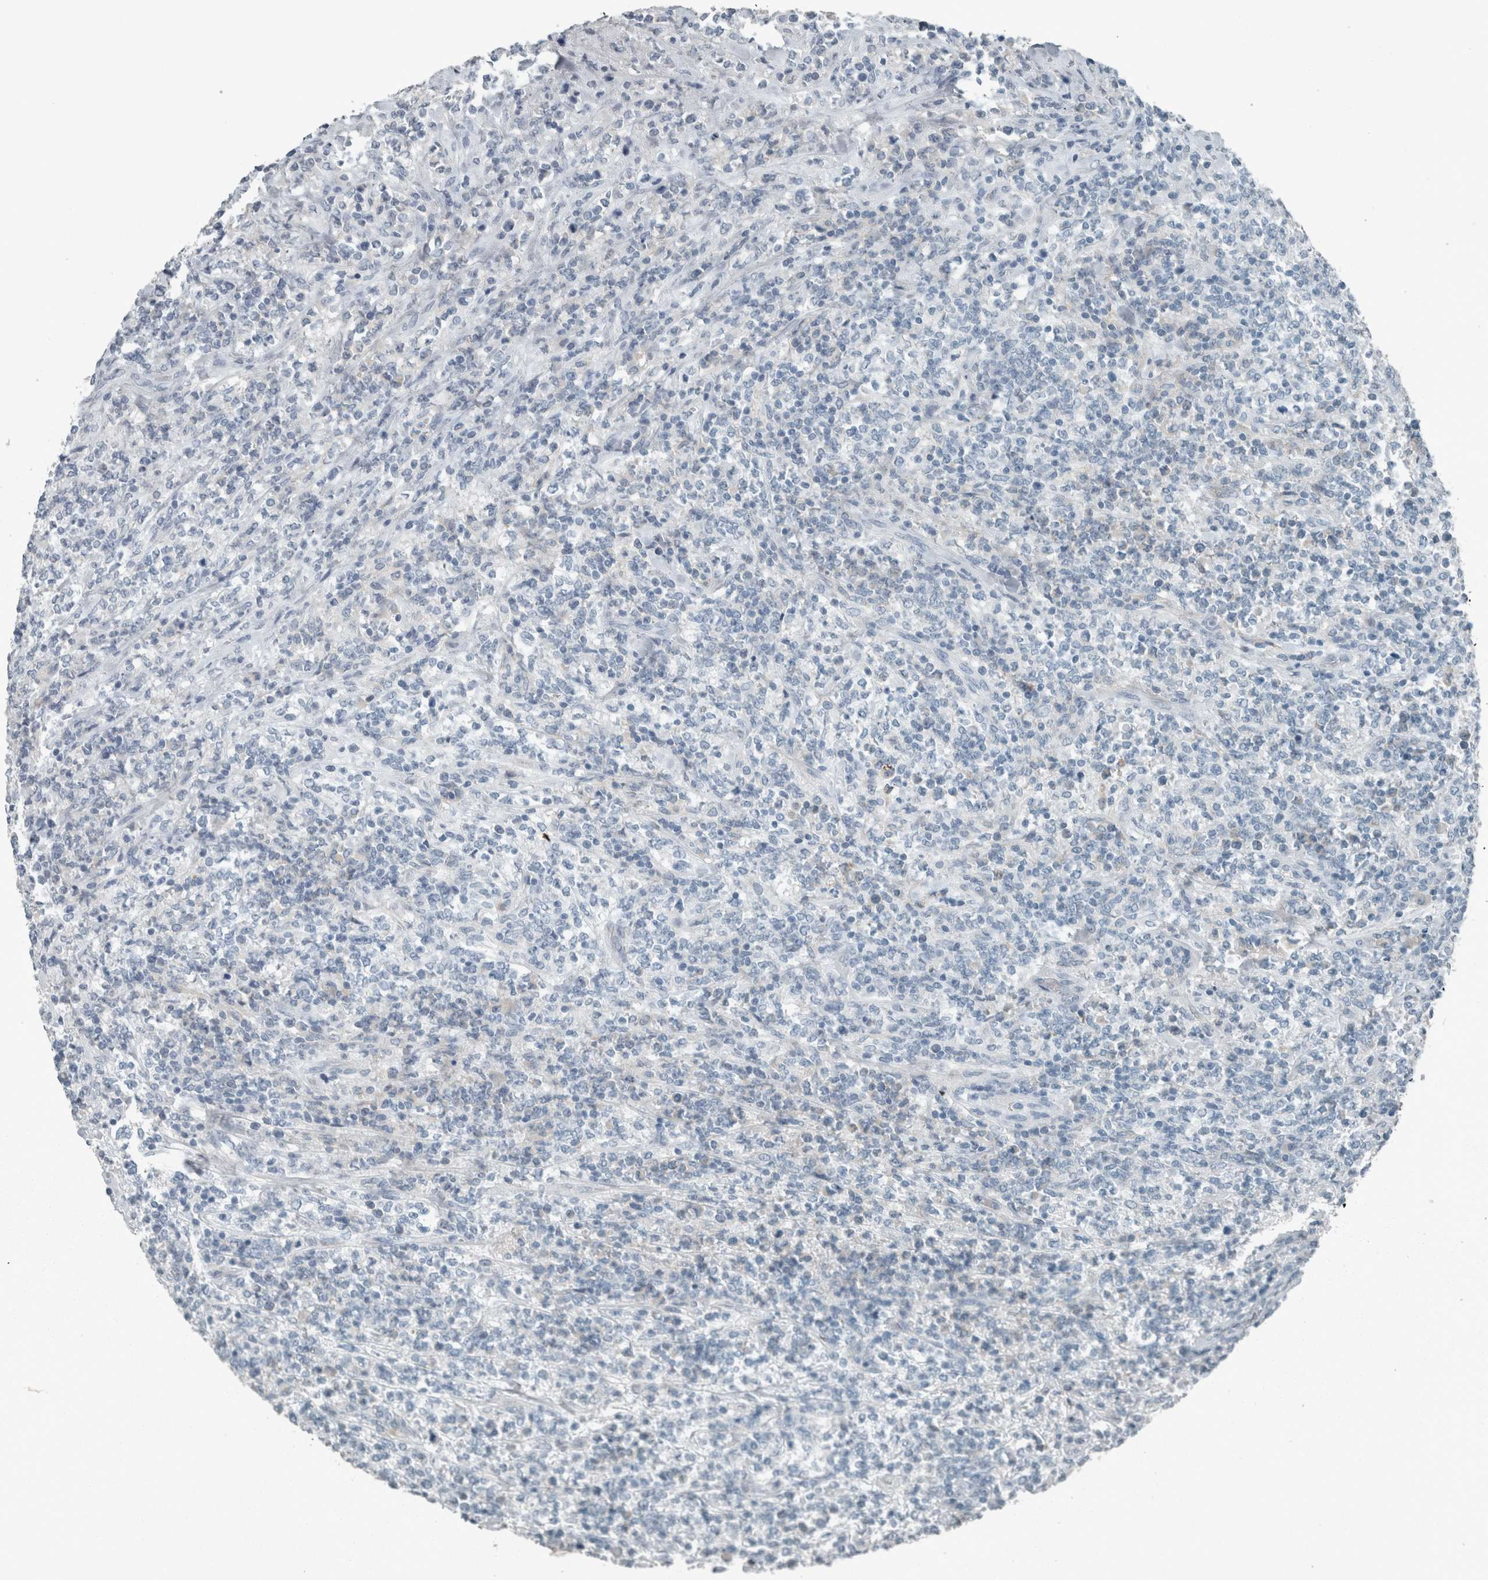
{"staining": {"intensity": "negative", "quantity": "none", "location": "none"}, "tissue": "lymphoma", "cell_type": "Tumor cells", "image_type": "cancer", "snomed": [{"axis": "morphology", "description": "Malignant lymphoma, non-Hodgkin's type, High grade"}, {"axis": "topography", "description": "Soft tissue"}], "caption": "DAB immunohistochemical staining of lymphoma exhibits no significant staining in tumor cells.", "gene": "CHL1", "patient": {"sex": "male", "age": 18}}